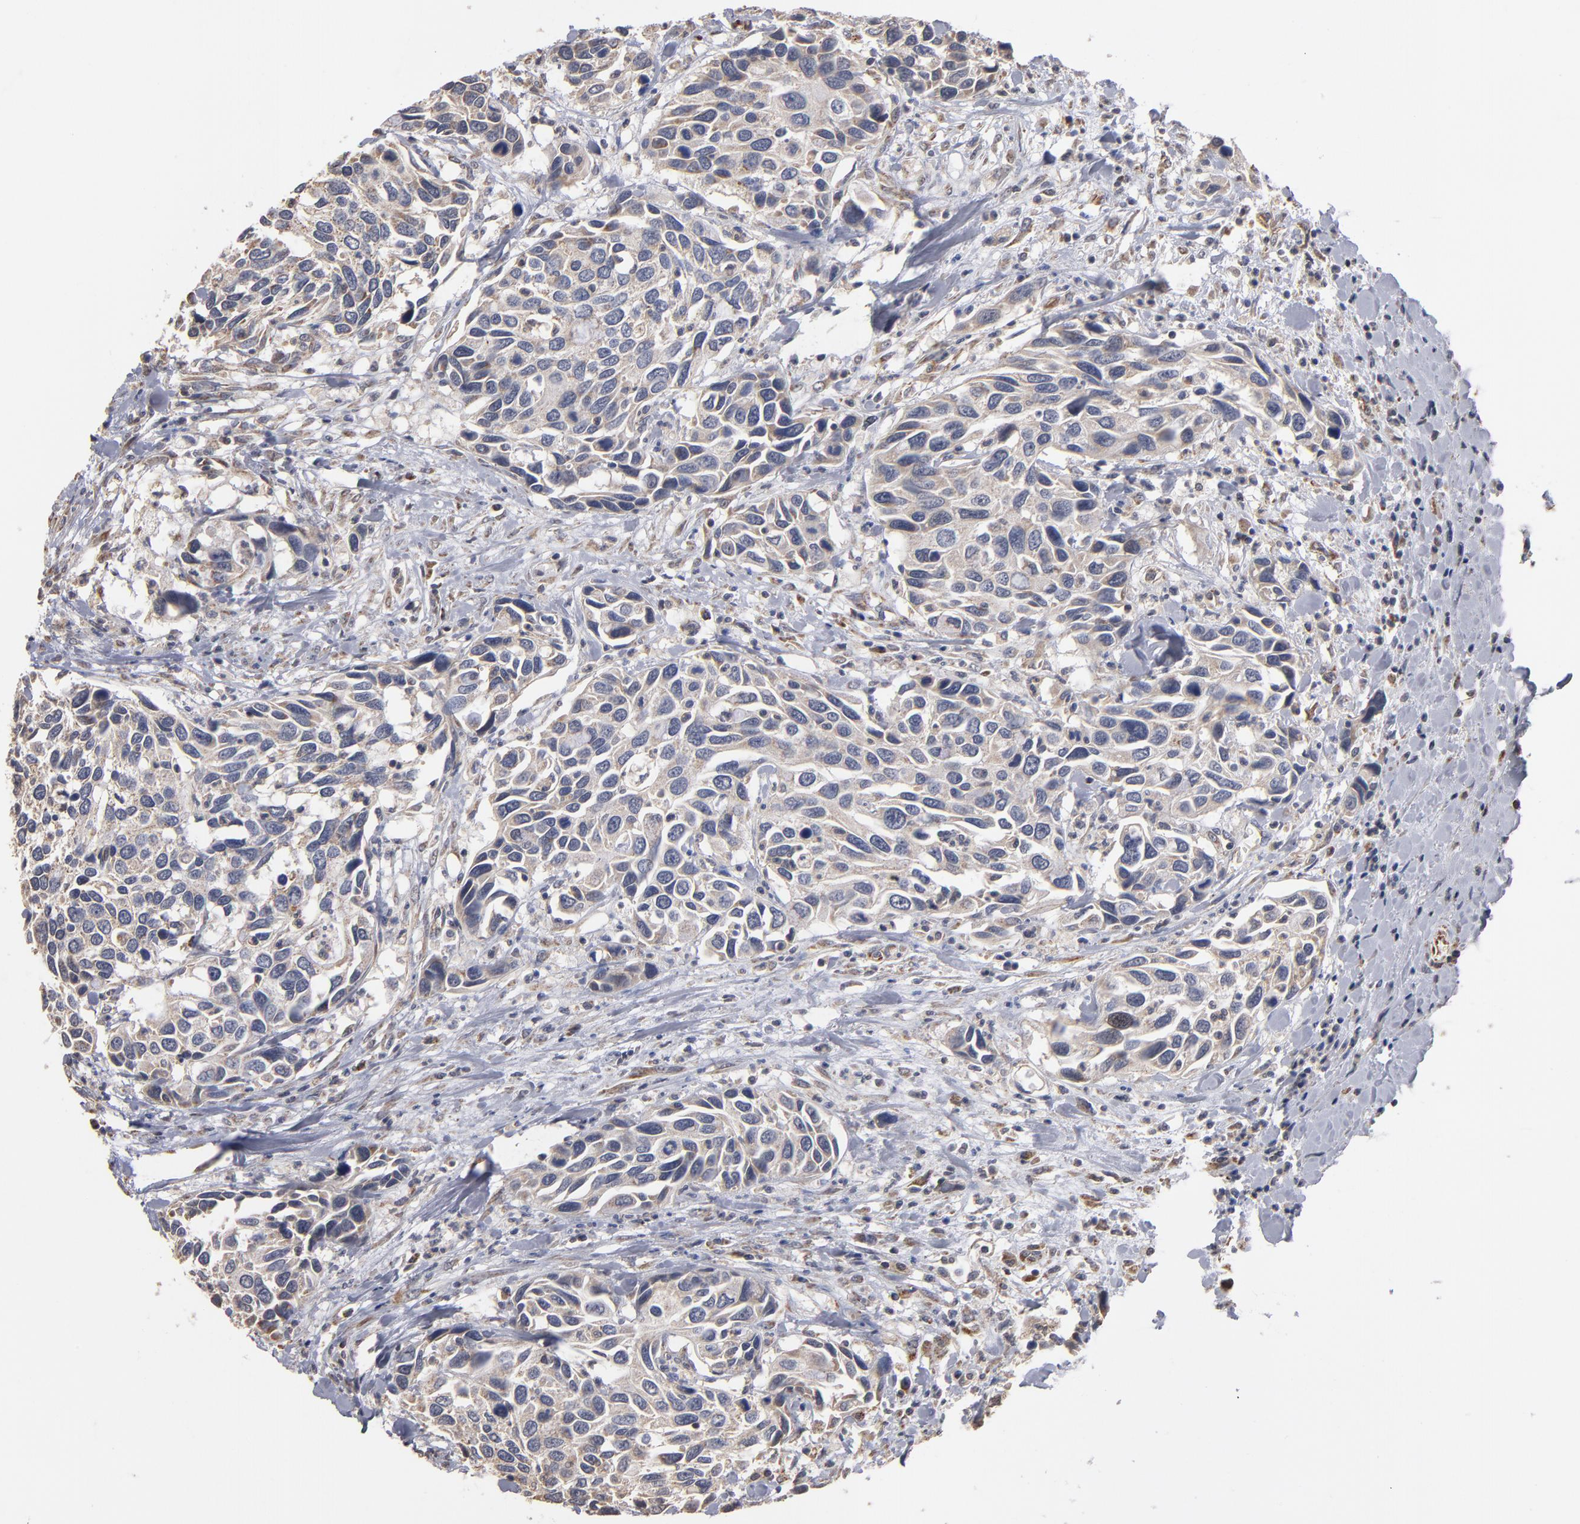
{"staining": {"intensity": "weak", "quantity": "<25%", "location": "cytoplasmic/membranous"}, "tissue": "urothelial cancer", "cell_type": "Tumor cells", "image_type": "cancer", "snomed": [{"axis": "morphology", "description": "Urothelial carcinoma, High grade"}, {"axis": "topography", "description": "Urinary bladder"}], "caption": "The micrograph displays no staining of tumor cells in high-grade urothelial carcinoma.", "gene": "MIPOL1", "patient": {"sex": "male", "age": 66}}